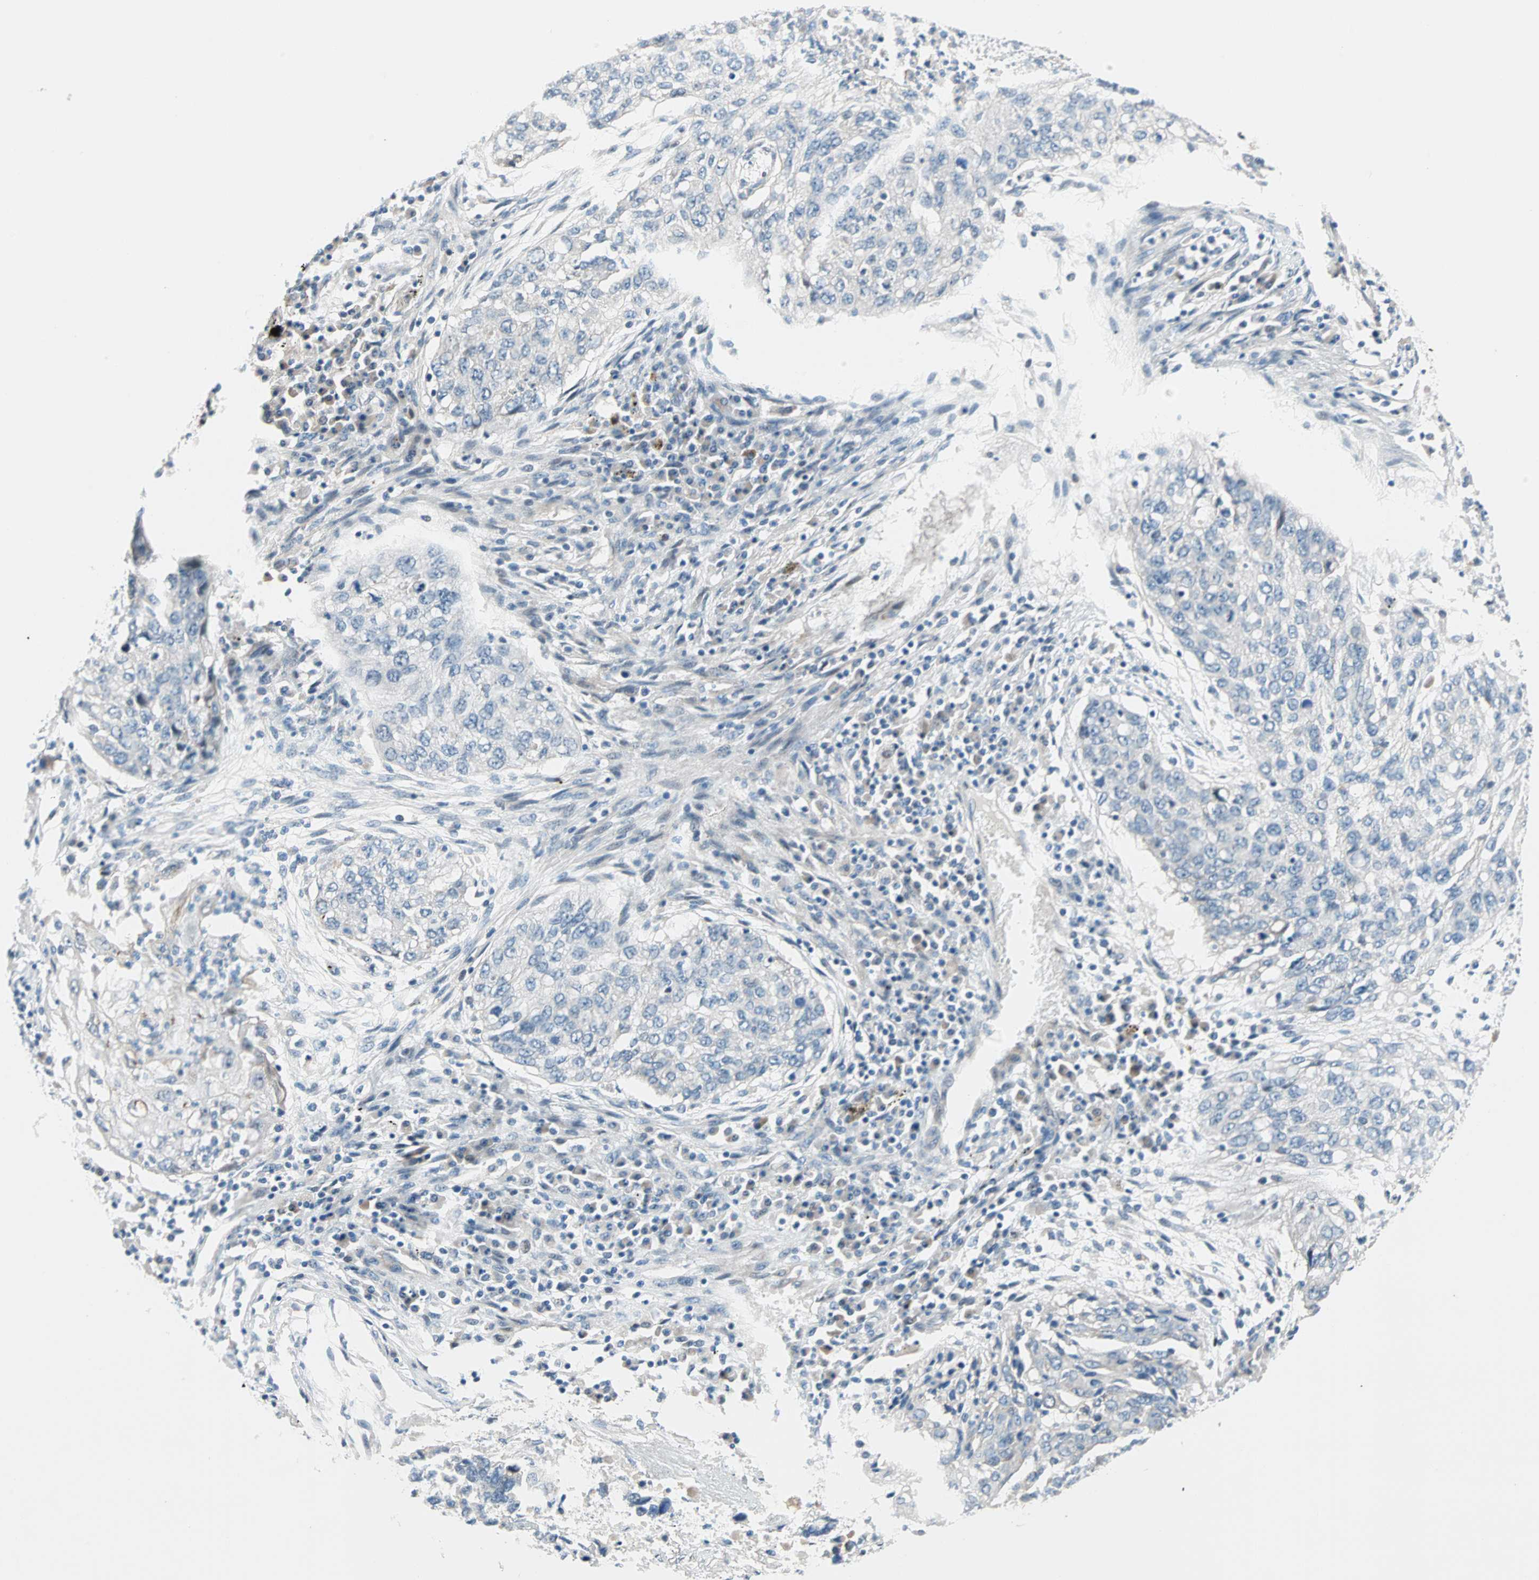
{"staining": {"intensity": "negative", "quantity": "none", "location": "none"}, "tissue": "lung cancer", "cell_type": "Tumor cells", "image_type": "cancer", "snomed": [{"axis": "morphology", "description": "Squamous cell carcinoma, NOS"}, {"axis": "topography", "description": "Lung"}], "caption": "Lung cancer was stained to show a protein in brown. There is no significant expression in tumor cells. (DAB immunohistochemistry (IHC) visualized using brightfield microscopy, high magnification).", "gene": "TMEM163", "patient": {"sex": "female", "age": 63}}